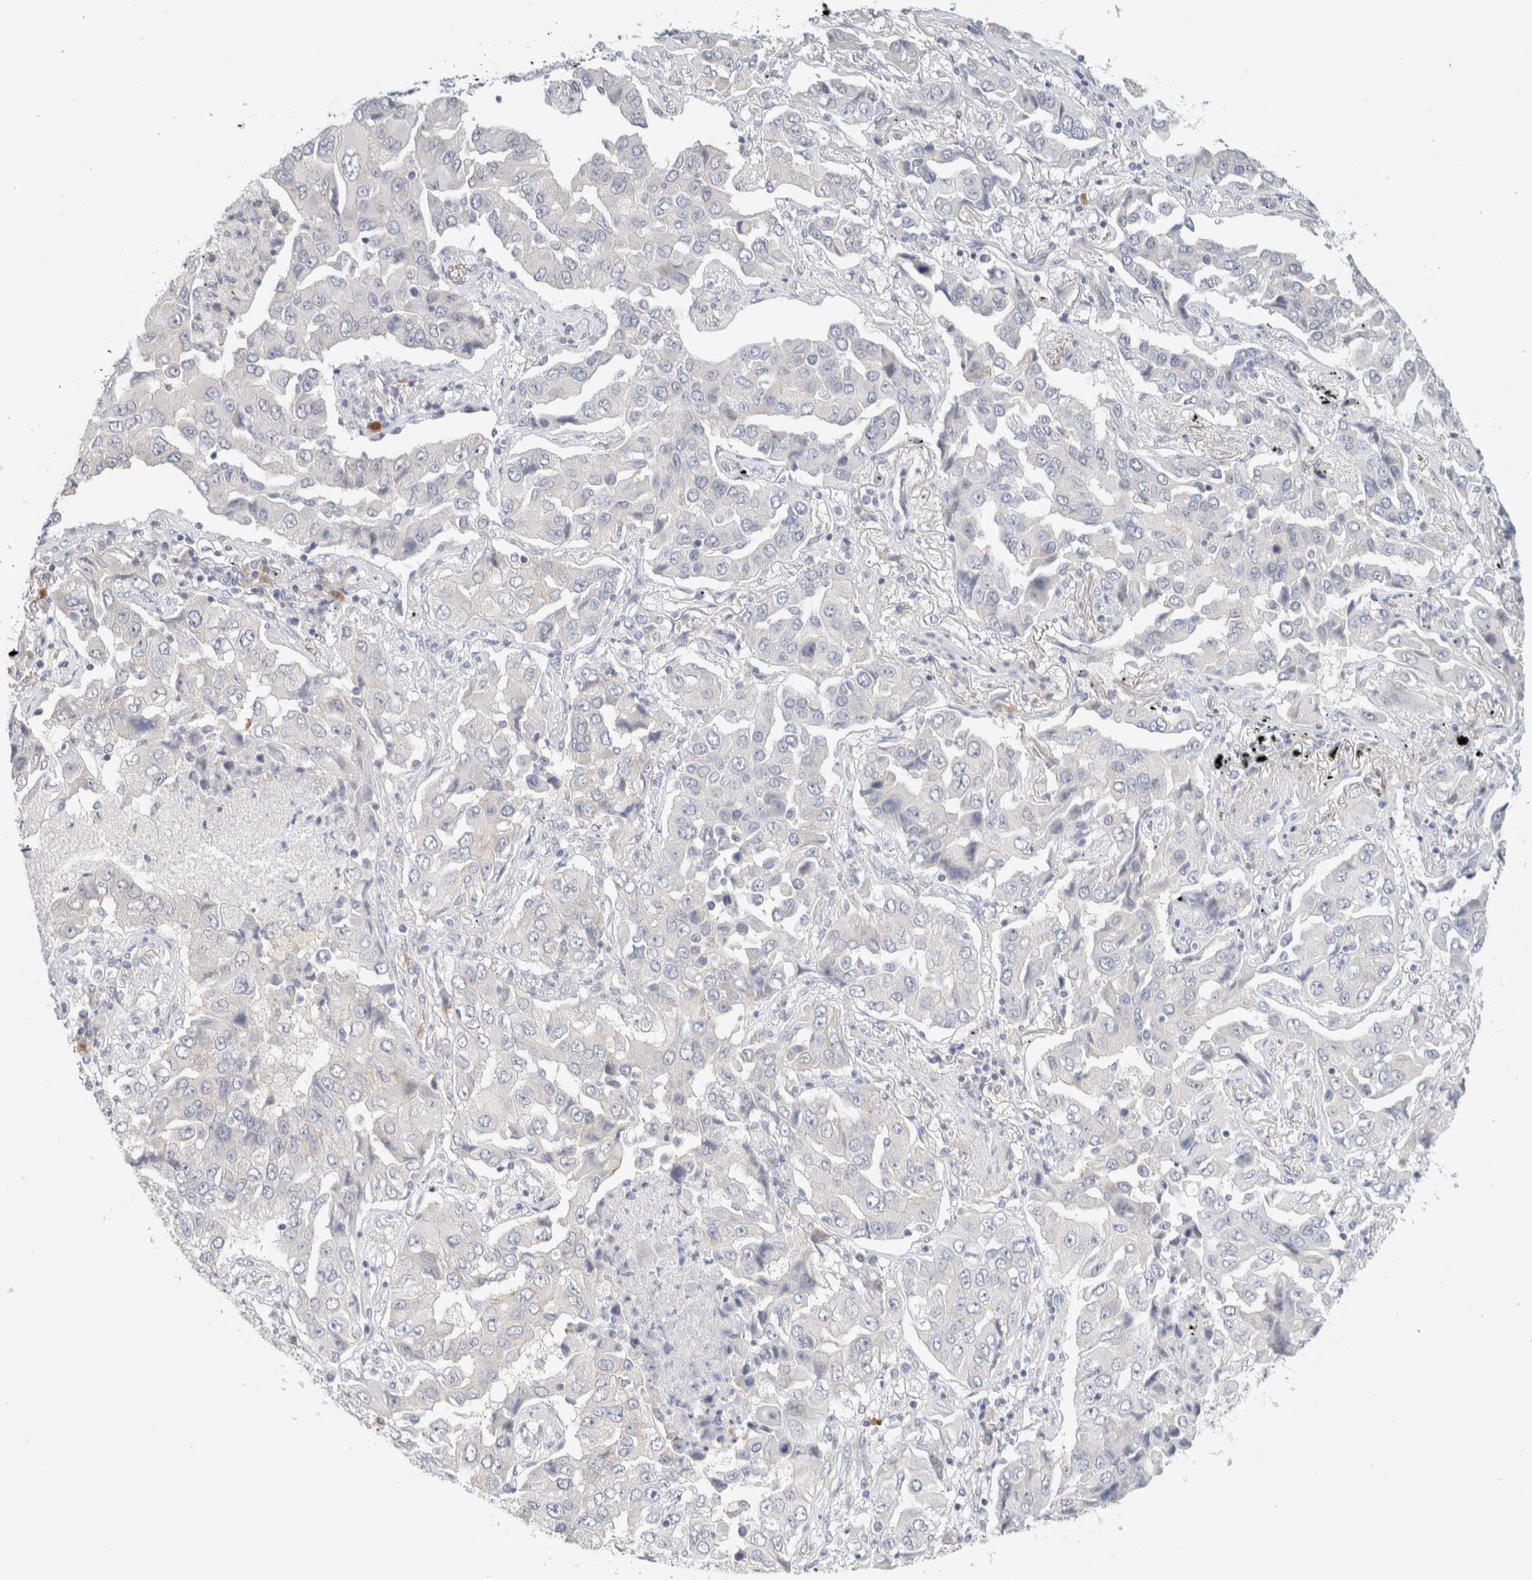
{"staining": {"intensity": "negative", "quantity": "none", "location": "none"}, "tissue": "lung cancer", "cell_type": "Tumor cells", "image_type": "cancer", "snomed": [{"axis": "morphology", "description": "Adenocarcinoma, NOS"}, {"axis": "topography", "description": "Lung"}], "caption": "Immunohistochemistry (IHC) image of human lung adenocarcinoma stained for a protein (brown), which exhibits no expression in tumor cells.", "gene": "SPRTN", "patient": {"sex": "female", "age": 65}}